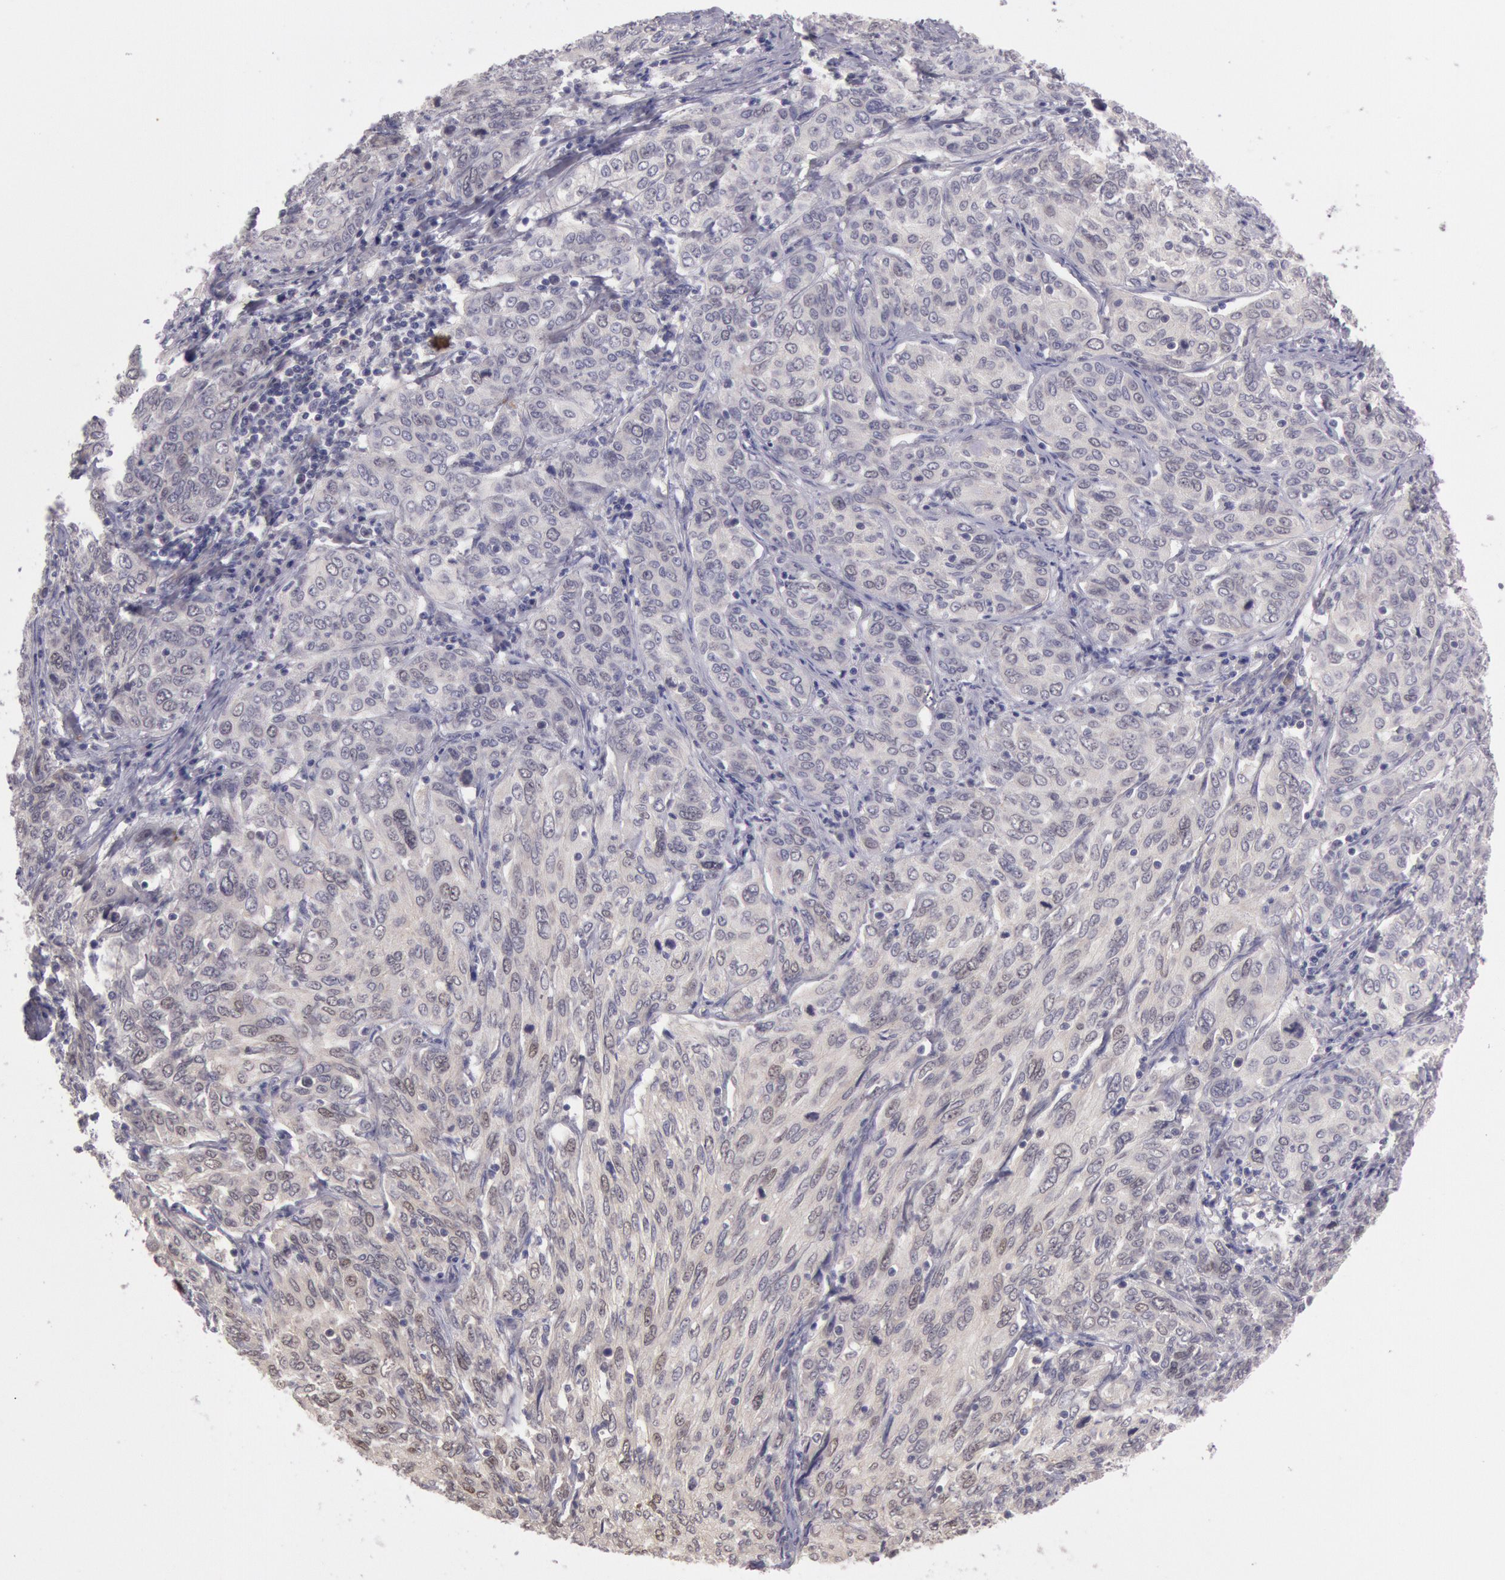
{"staining": {"intensity": "negative", "quantity": "none", "location": "none"}, "tissue": "cervical cancer", "cell_type": "Tumor cells", "image_type": "cancer", "snomed": [{"axis": "morphology", "description": "Squamous cell carcinoma, NOS"}, {"axis": "topography", "description": "Cervix"}], "caption": "Immunohistochemistry (IHC) micrograph of neoplastic tissue: human cervical cancer (squamous cell carcinoma) stained with DAB reveals no significant protein expression in tumor cells.", "gene": "AMOTL1", "patient": {"sex": "female", "age": 38}}